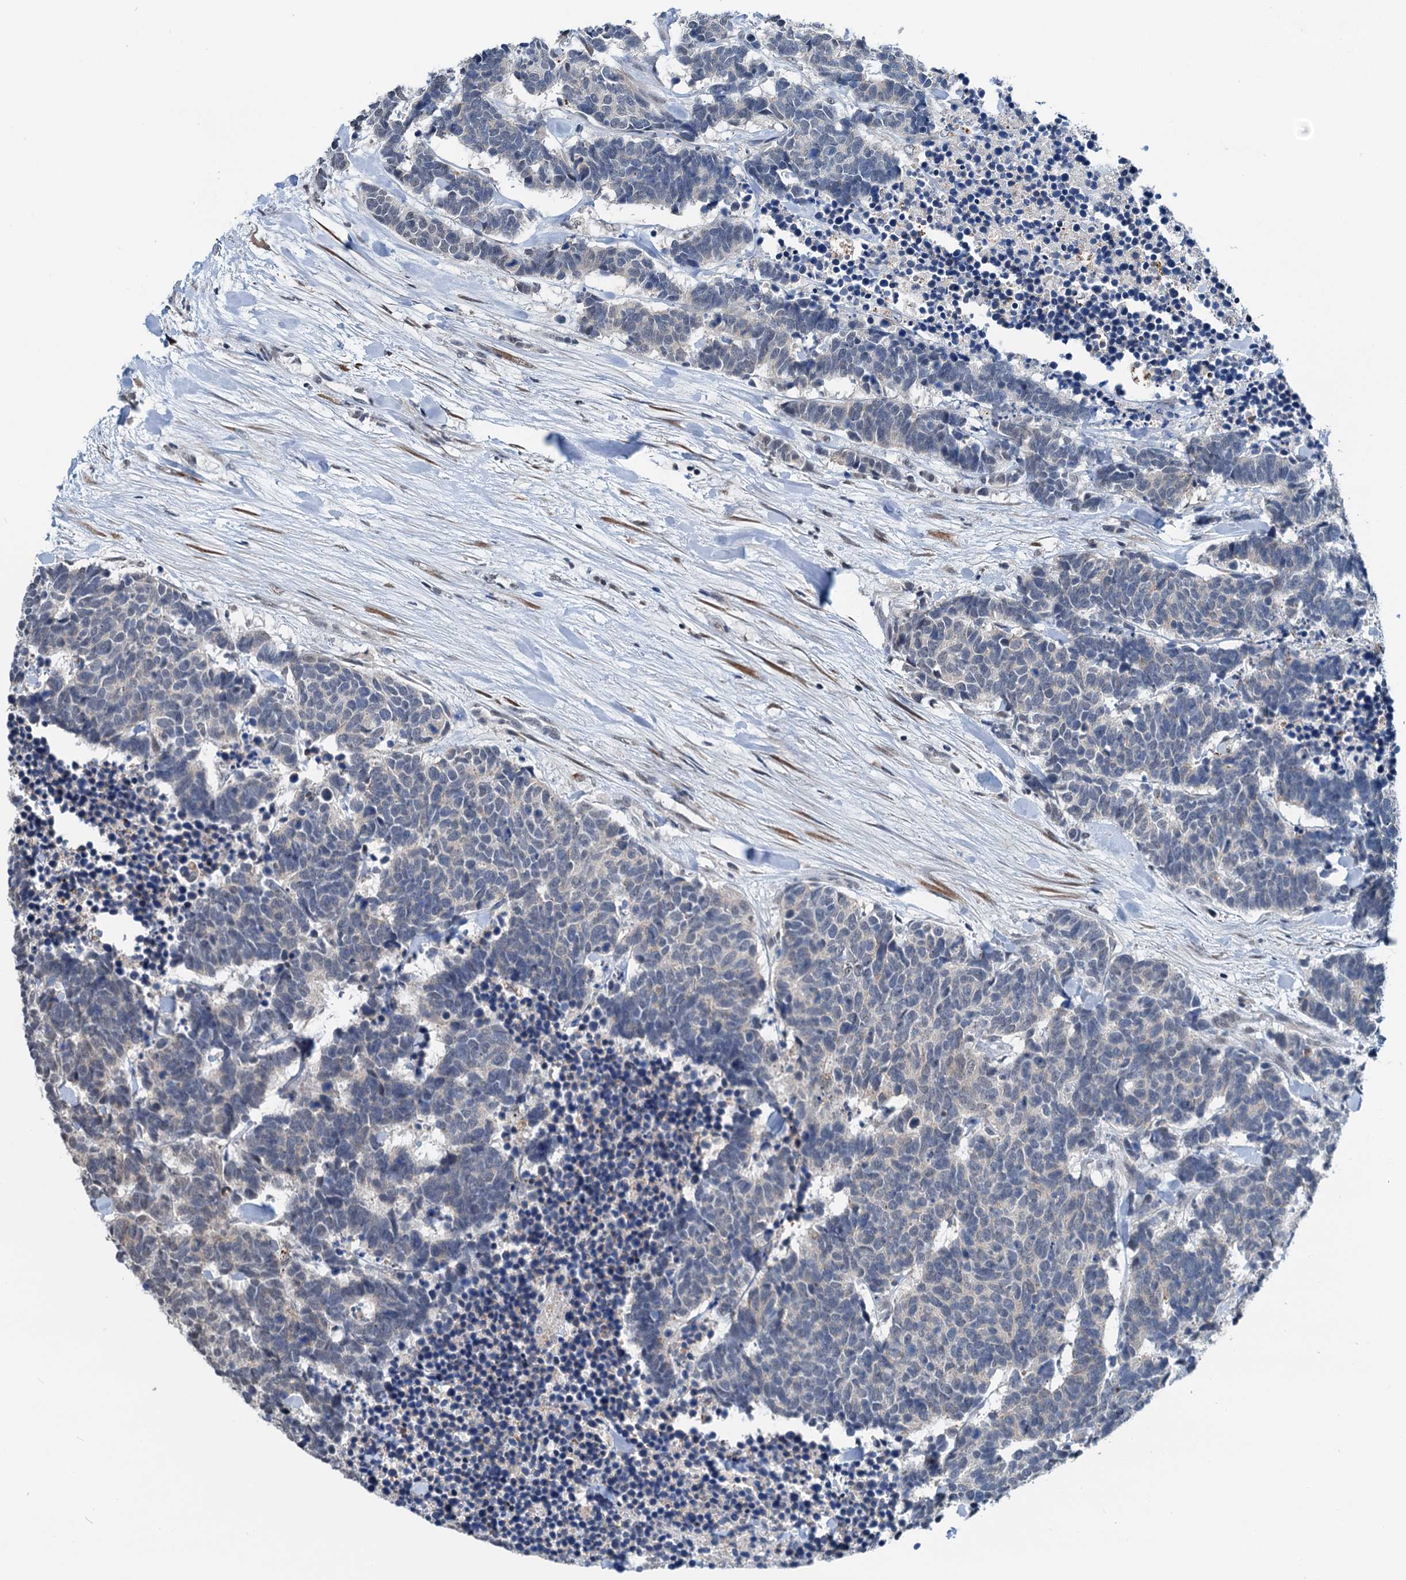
{"staining": {"intensity": "negative", "quantity": "none", "location": "none"}, "tissue": "carcinoid", "cell_type": "Tumor cells", "image_type": "cancer", "snomed": [{"axis": "morphology", "description": "Carcinoma, NOS"}, {"axis": "morphology", "description": "Carcinoid, malignant, NOS"}, {"axis": "topography", "description": "Urinary bladder"}], "caption": "Immunohistochemical staining of malignant carcinoid exhibits no significant positivity in tumor cells.", "gene": "SHLD1", "patient": {"sex": "male", "age": 57}}